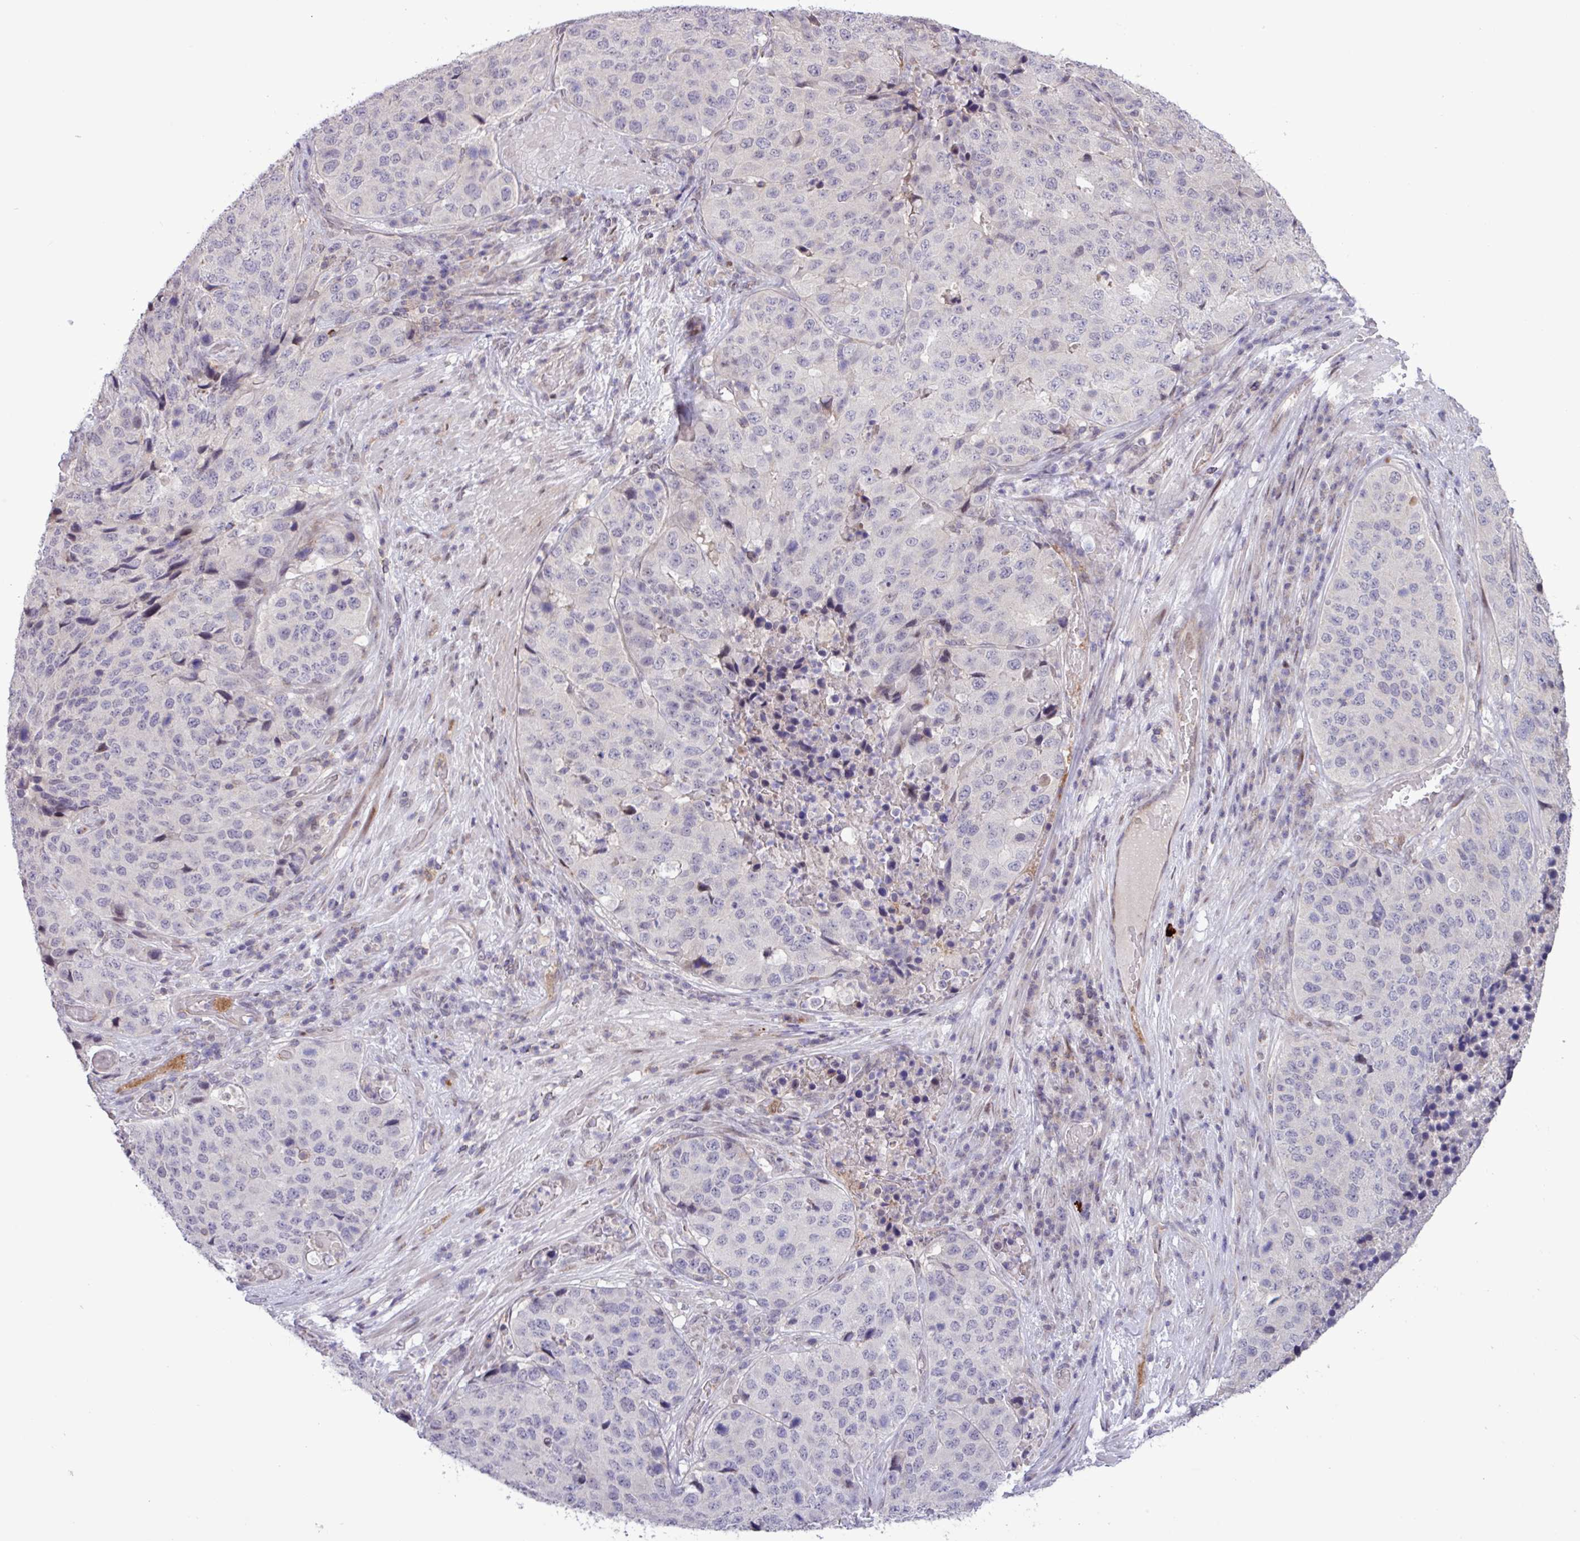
{"staining": {"intensity": "negative", "quantity": "none", "location": "none"}, "tissue": "stomach cancer", "cell_type": "Tumor cells", "image_type": "cancer", "snomed": [{"axis": "morphology", "description": "Adenocarcinoma, NOS"}, {"axis": "topography", "description": "Stomach"}], "caption": "Tumor cells show no significant expression in stomach cancer.", "gene": "RTL3", "patient": {"sex": "male", "age": 71}}